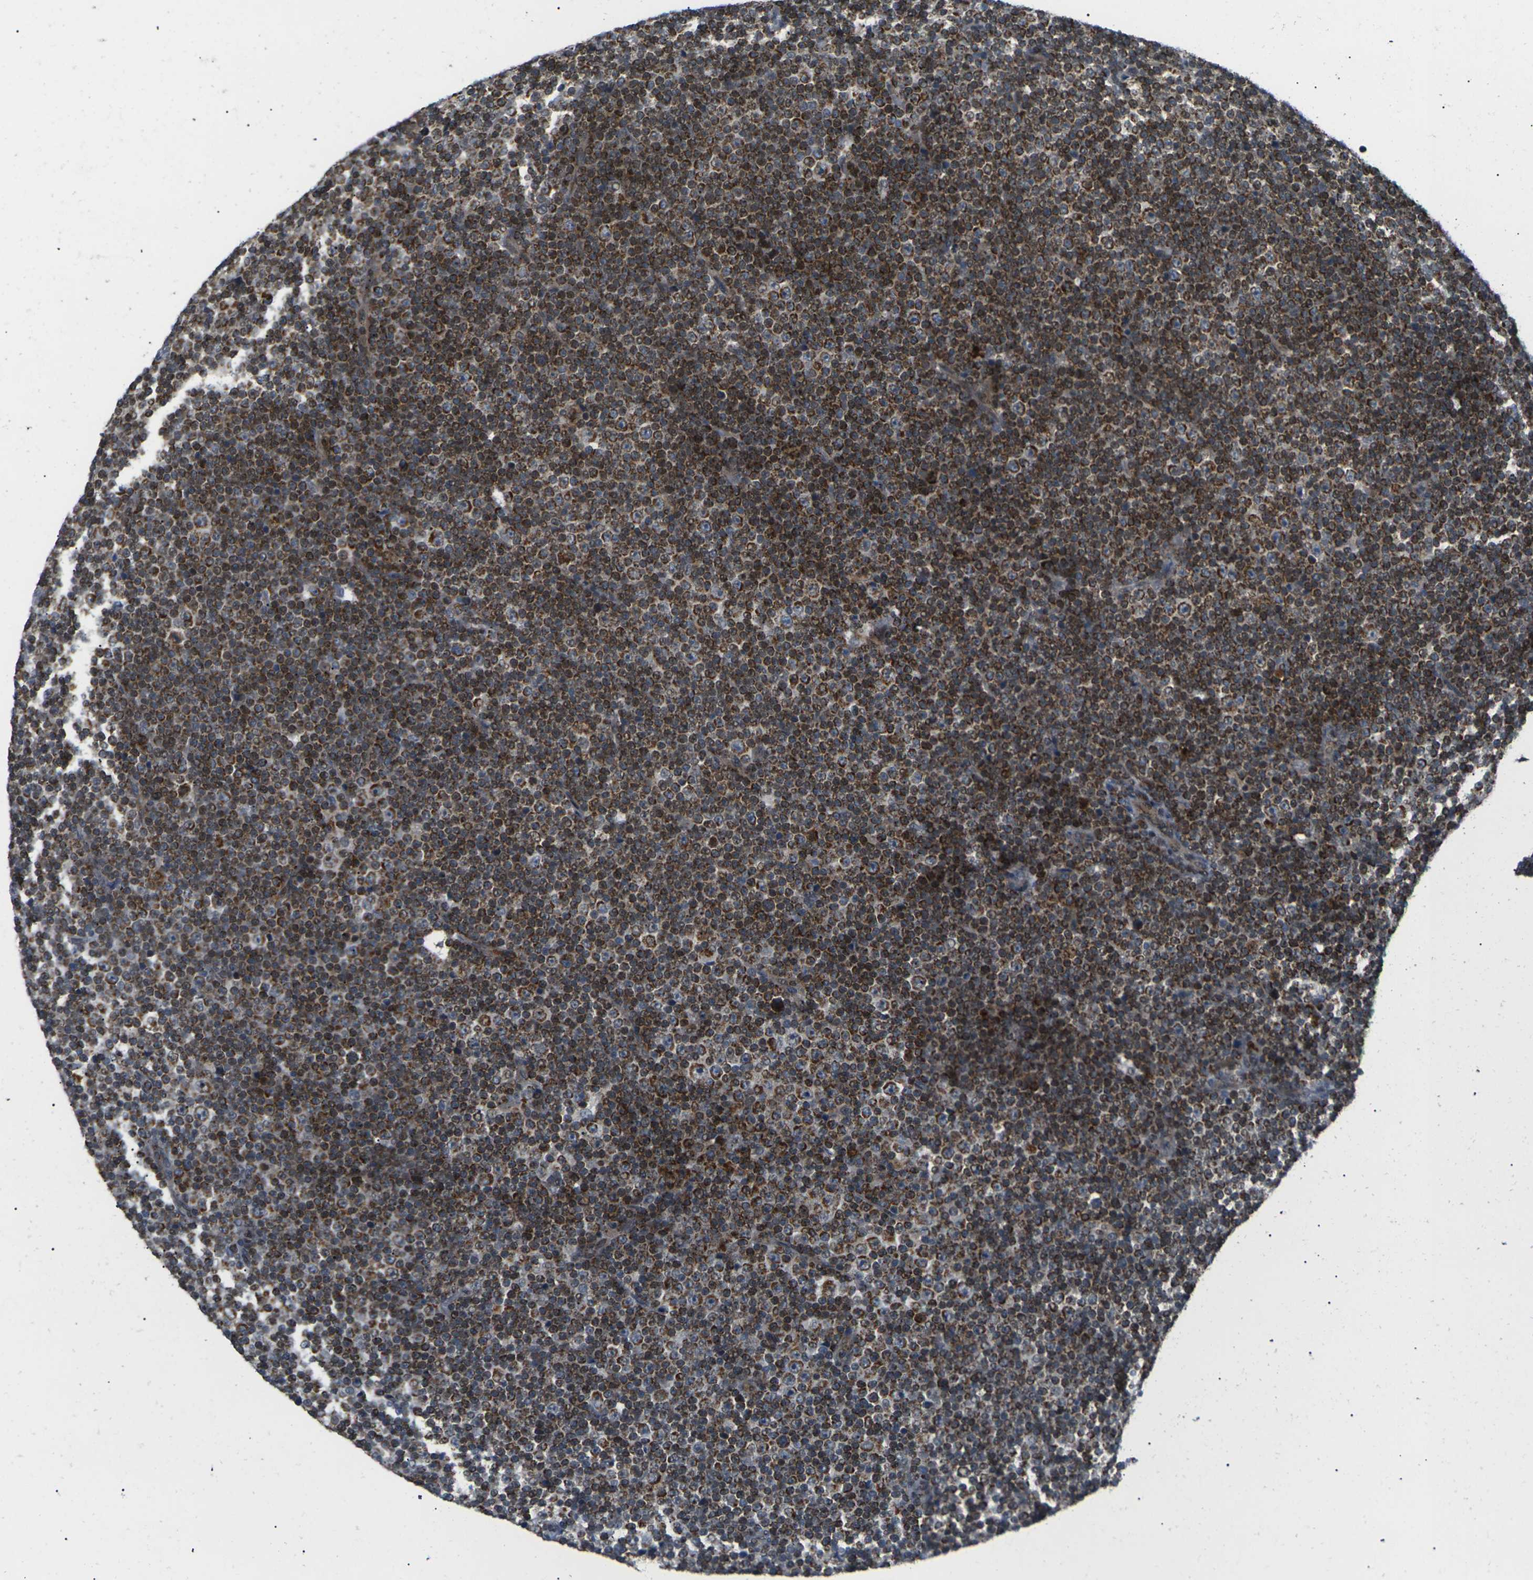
{"staining": {"intensity": "moderate", "quantity": ">75%", "location": "cytoplasmic/membranous"}, "tissue": "lymphoma", "cell_type": "Tumor cells", "image_type": "cancer", "snomed": [{"axis": "morphology", "description": "Malignant lymphoma, non-Hodgkin's type, Low grade"}, {"axis": "topography", "description": "Lymph node"}], "caption": "Immunohistochemical staining of human malignant lymphoma, non-Hodgkin's type (low-grade) reveals medium levels of moderate cytoplasmic/membranous protein staining in about >75% of tumor cells.", "gene": "RPS6KA3", "patient": {"sex": "female", "age": 67}}